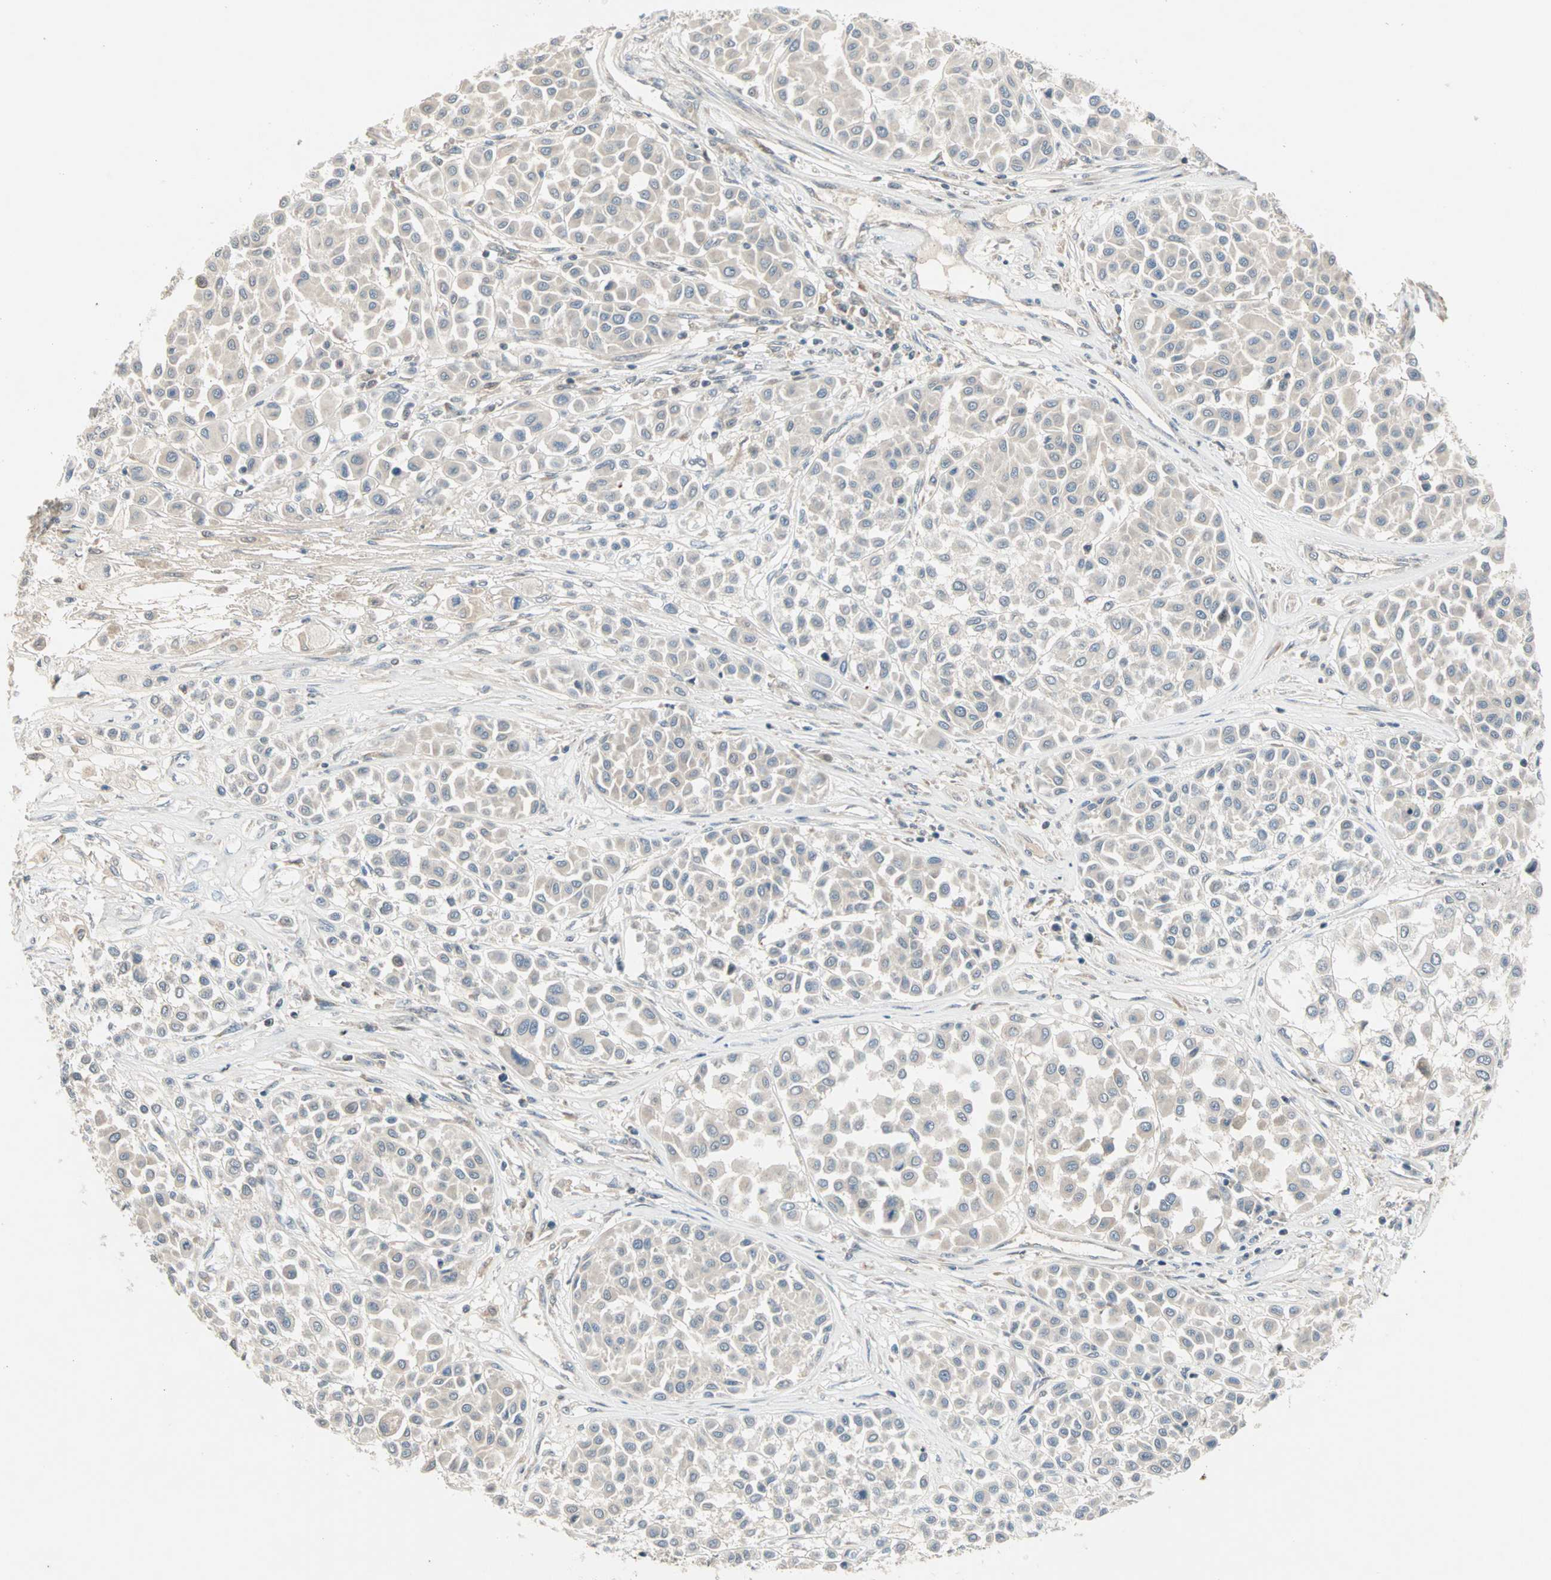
{"staining": {"intensity": "negative", "quantity": "none", "location": "none"}, "tissue": "melanoma", "cell_type": "Tumor cells", "image_type": "cancer", "snomed": [{"axis": "morphology", "description": "Malignant melanoma, Metastatic site"}, {"axis": "topography", "description": "Soft tissue"}], "caption": "Tumor cells show no significant protein positivity in malignant melanoma (metastatic site).", "gene": "PROS1", "patient": {"sex": "male", "age": 41}}